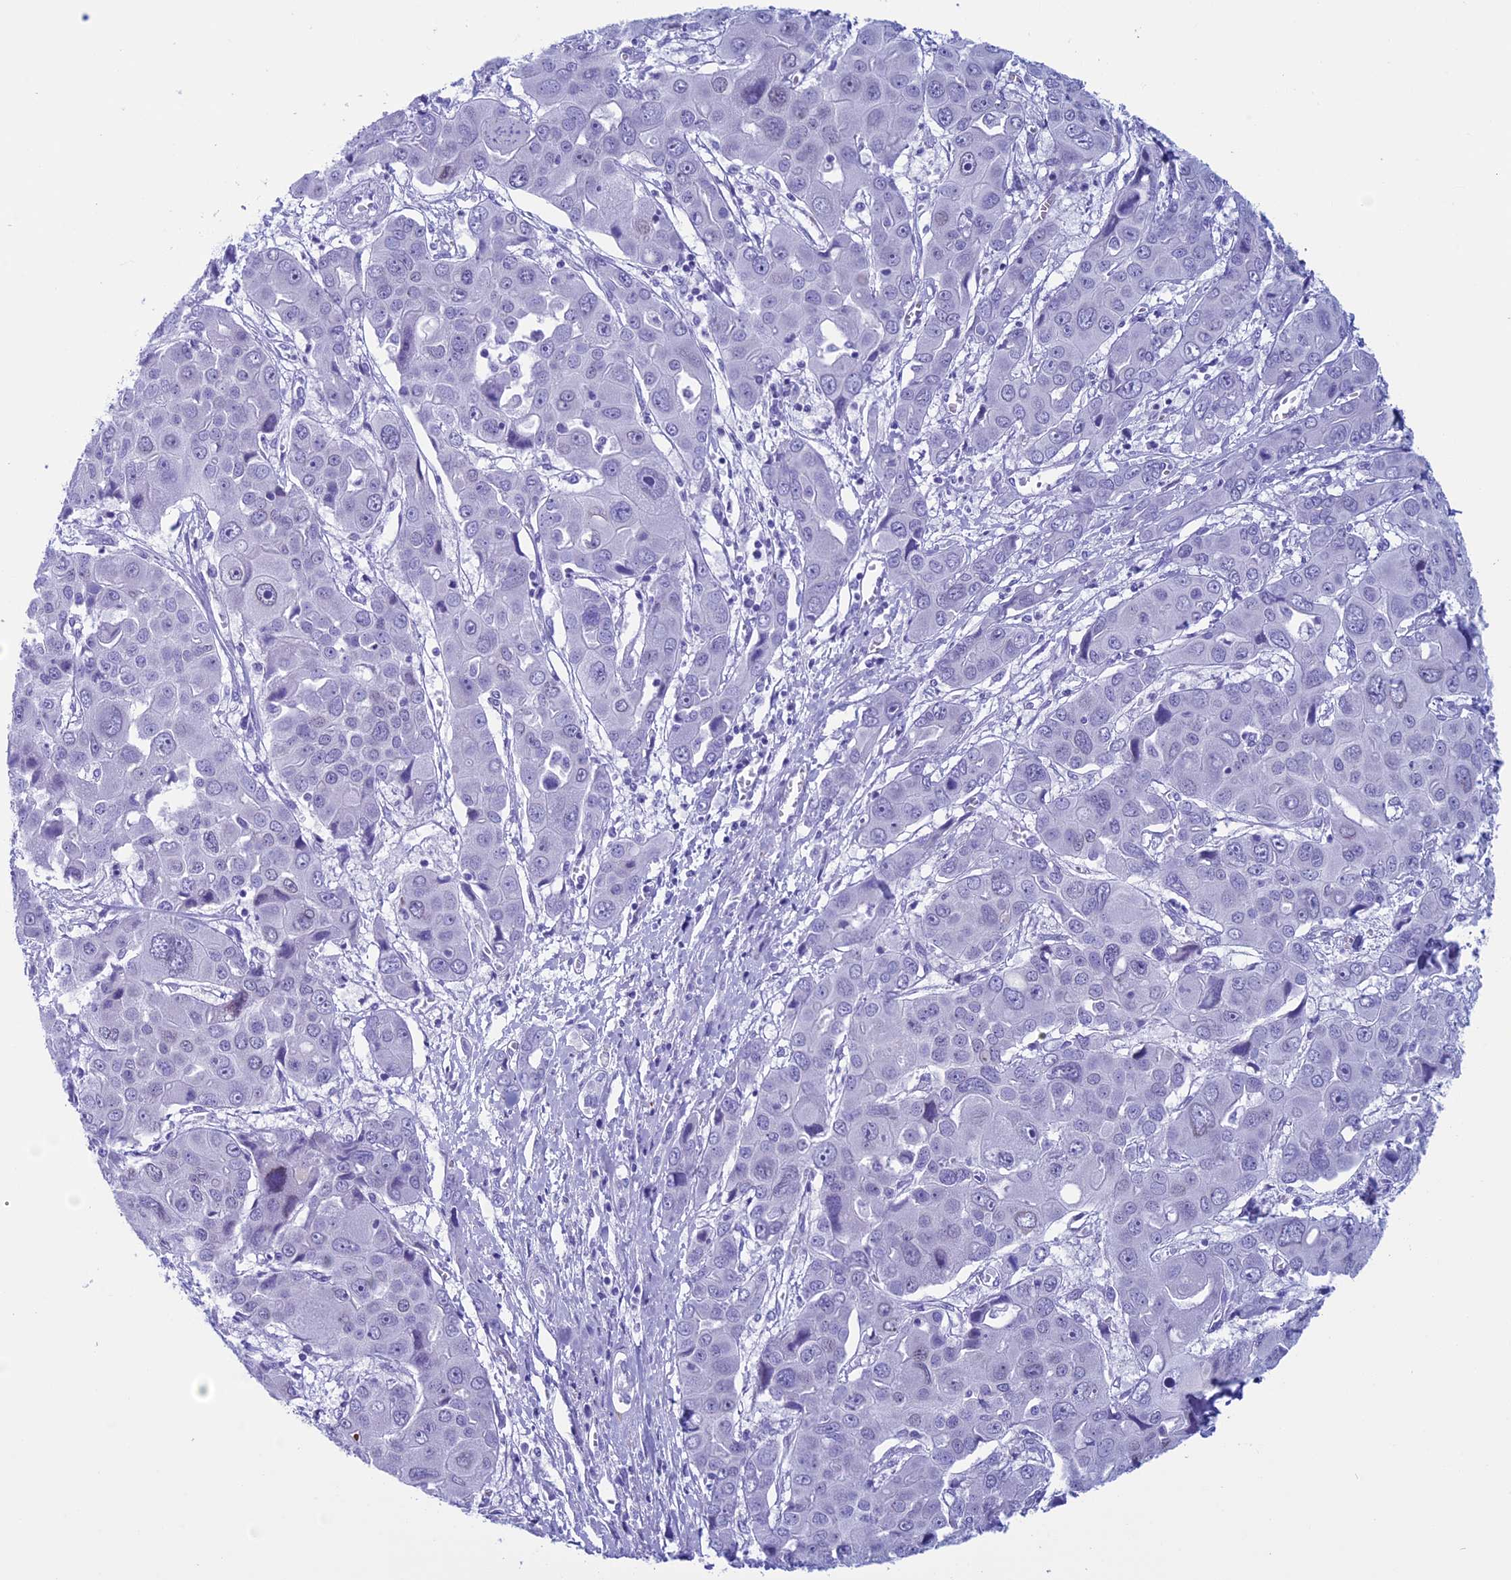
{"staining": {"intensity": "negative", "quantity": "none", "location": "none"}, "tissue": "liver cancer", "cell_type": "Tumor cells", "image_type": "cancer", "snomed": [{"axis": "morphology", "description": "Cholangiocarcinoma"}, {"axis": "topography", "description": "Liver"}], "caption": "The image shows no staining of tumor cells in liver cholangiocarcinoma. The staining is performed using DAB brown chromogen with nuclei counter-stained in using hematoxylin.", "gene": "FAM169A", "patient": {"sex": "male", "age": 67}}